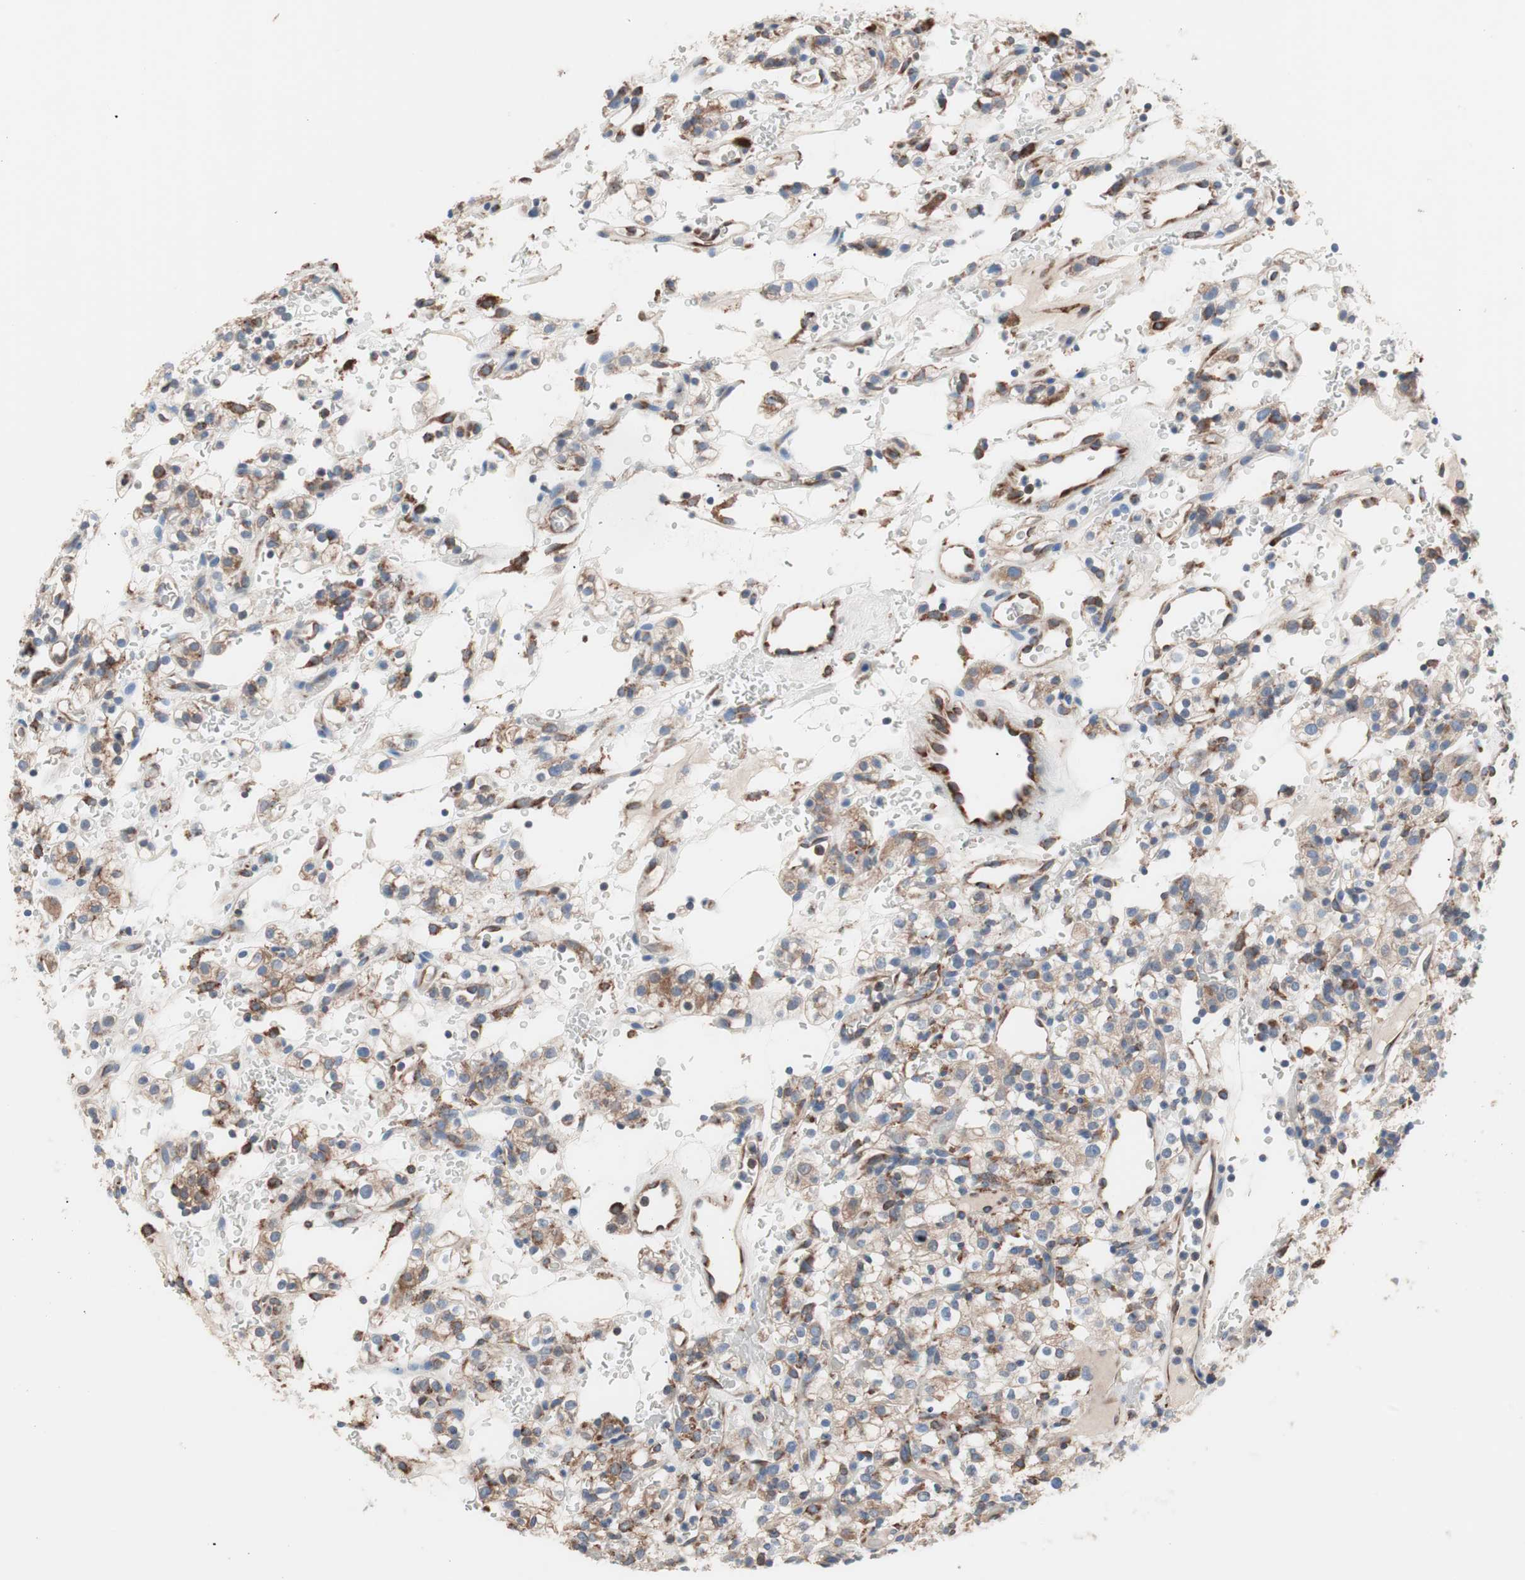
{"staining": {"intensity": "moderate", "quantity": "25%-75%", "location": "cytoplasmic/membranous"}, "tissue": "renal cancer", "cell_type": "Tumor cells", "image_type": "cancer", "snomed": [{"axis": "morphology", "description": "Normal tissue, NOS"}, {"axis": "morphology", "description": "Adenocarcinoma, NOS"}, {"axis": "topography", "description": "Kidney"}], "caption": "The photomicrograph reveals a brown stain indicating the presence of a protein in the cytoplasmic/membranous of tumor cells in renal adenocarcinoma.", "gene": "SLC27A4", "patient": {"sex": "female", "age": 72}}